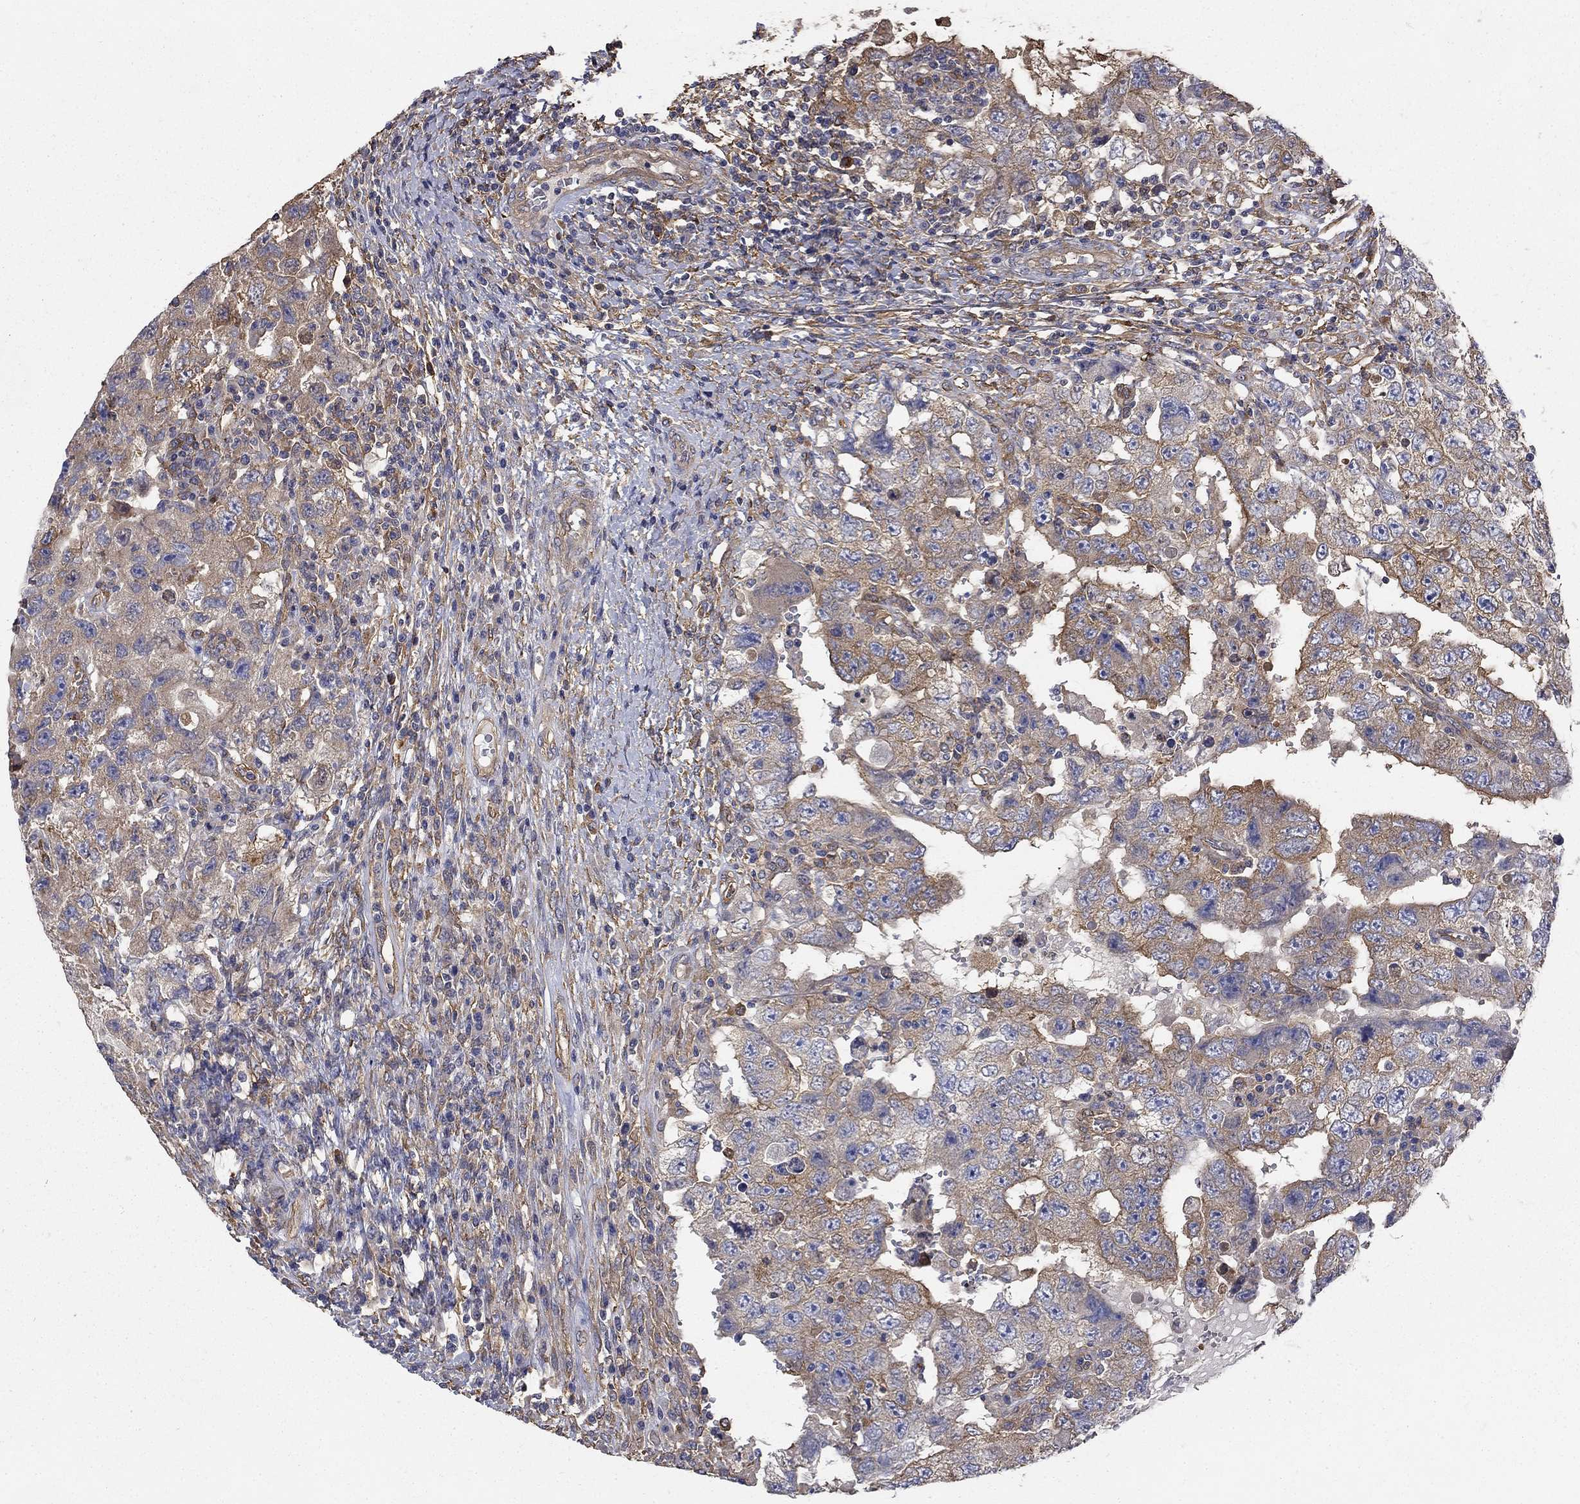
{"staining": {"intensity": "moderate", "quantity": "25%-75%", "location": "cytoplasmic/membranous"}, "tissue": "testis cancer", "cell_type": "Tumor cells", "image_type": "cancer", "snomed": [{"axis": "morphology", "description": "Carcinoma, Embryonal, NOS"}, {"axis": "topography", "description": "Testis"}], "caption": "Testis cancer stained with a protein marker exhibits moderate staining in tumor cells.", "gene": "DPYSL2", "patient": {"sex": "male", "age": 26}}